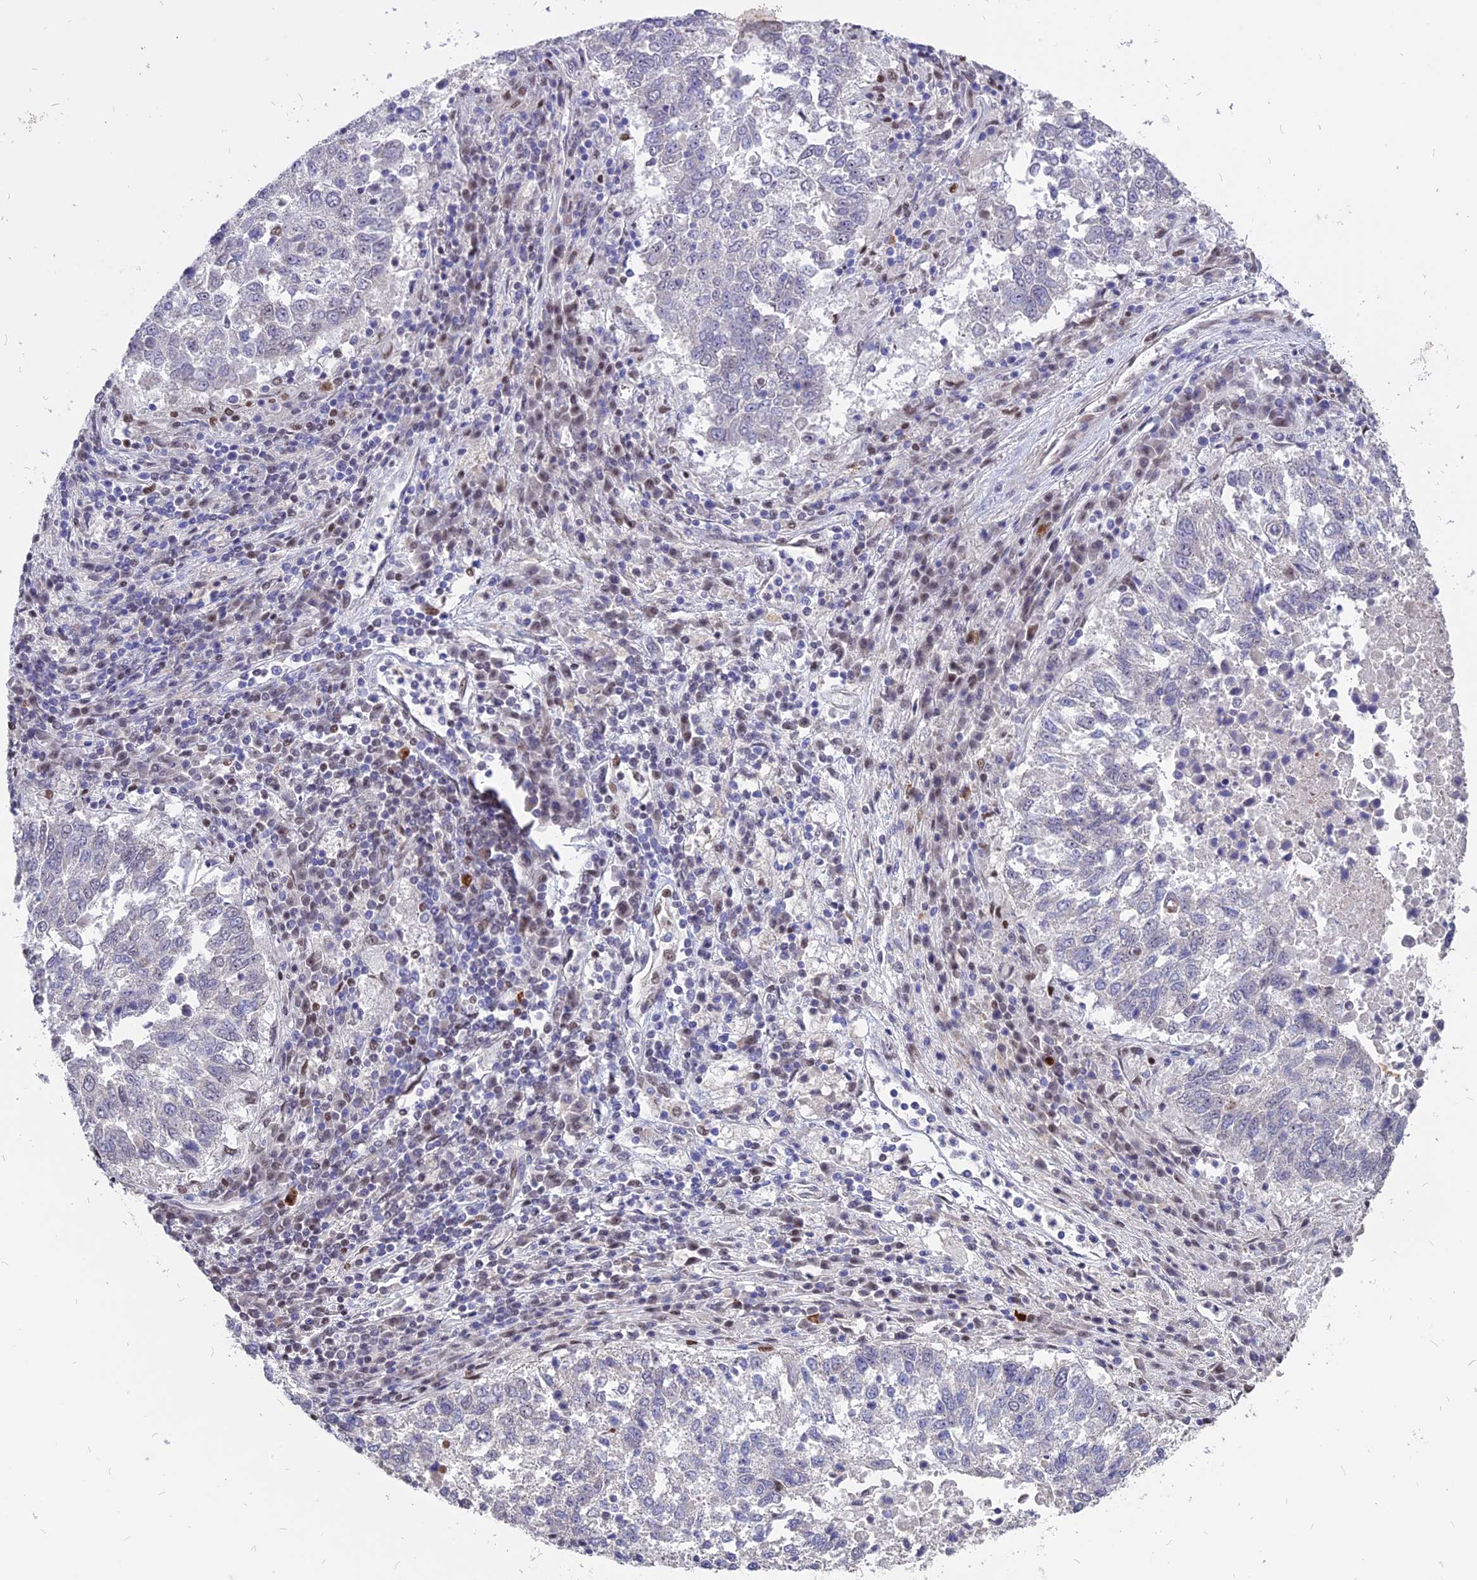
{"staining": {"intensity": "negative", "quantity": "none", "location": "none"}, "tissue": "lung cancer", "cell_type": "Tumor cells", "image_type": "cancer", "snomed": [{"axis": "morphology", "description": "Squamous cell carcinoma, NOS"}, {"axis": "topography", "description": "Lung"}], "caption": "Tumor cells show no significant expression in lung cancer.", "gene": "TMEM263", "patient": {"sex": "male", "age": 73}}